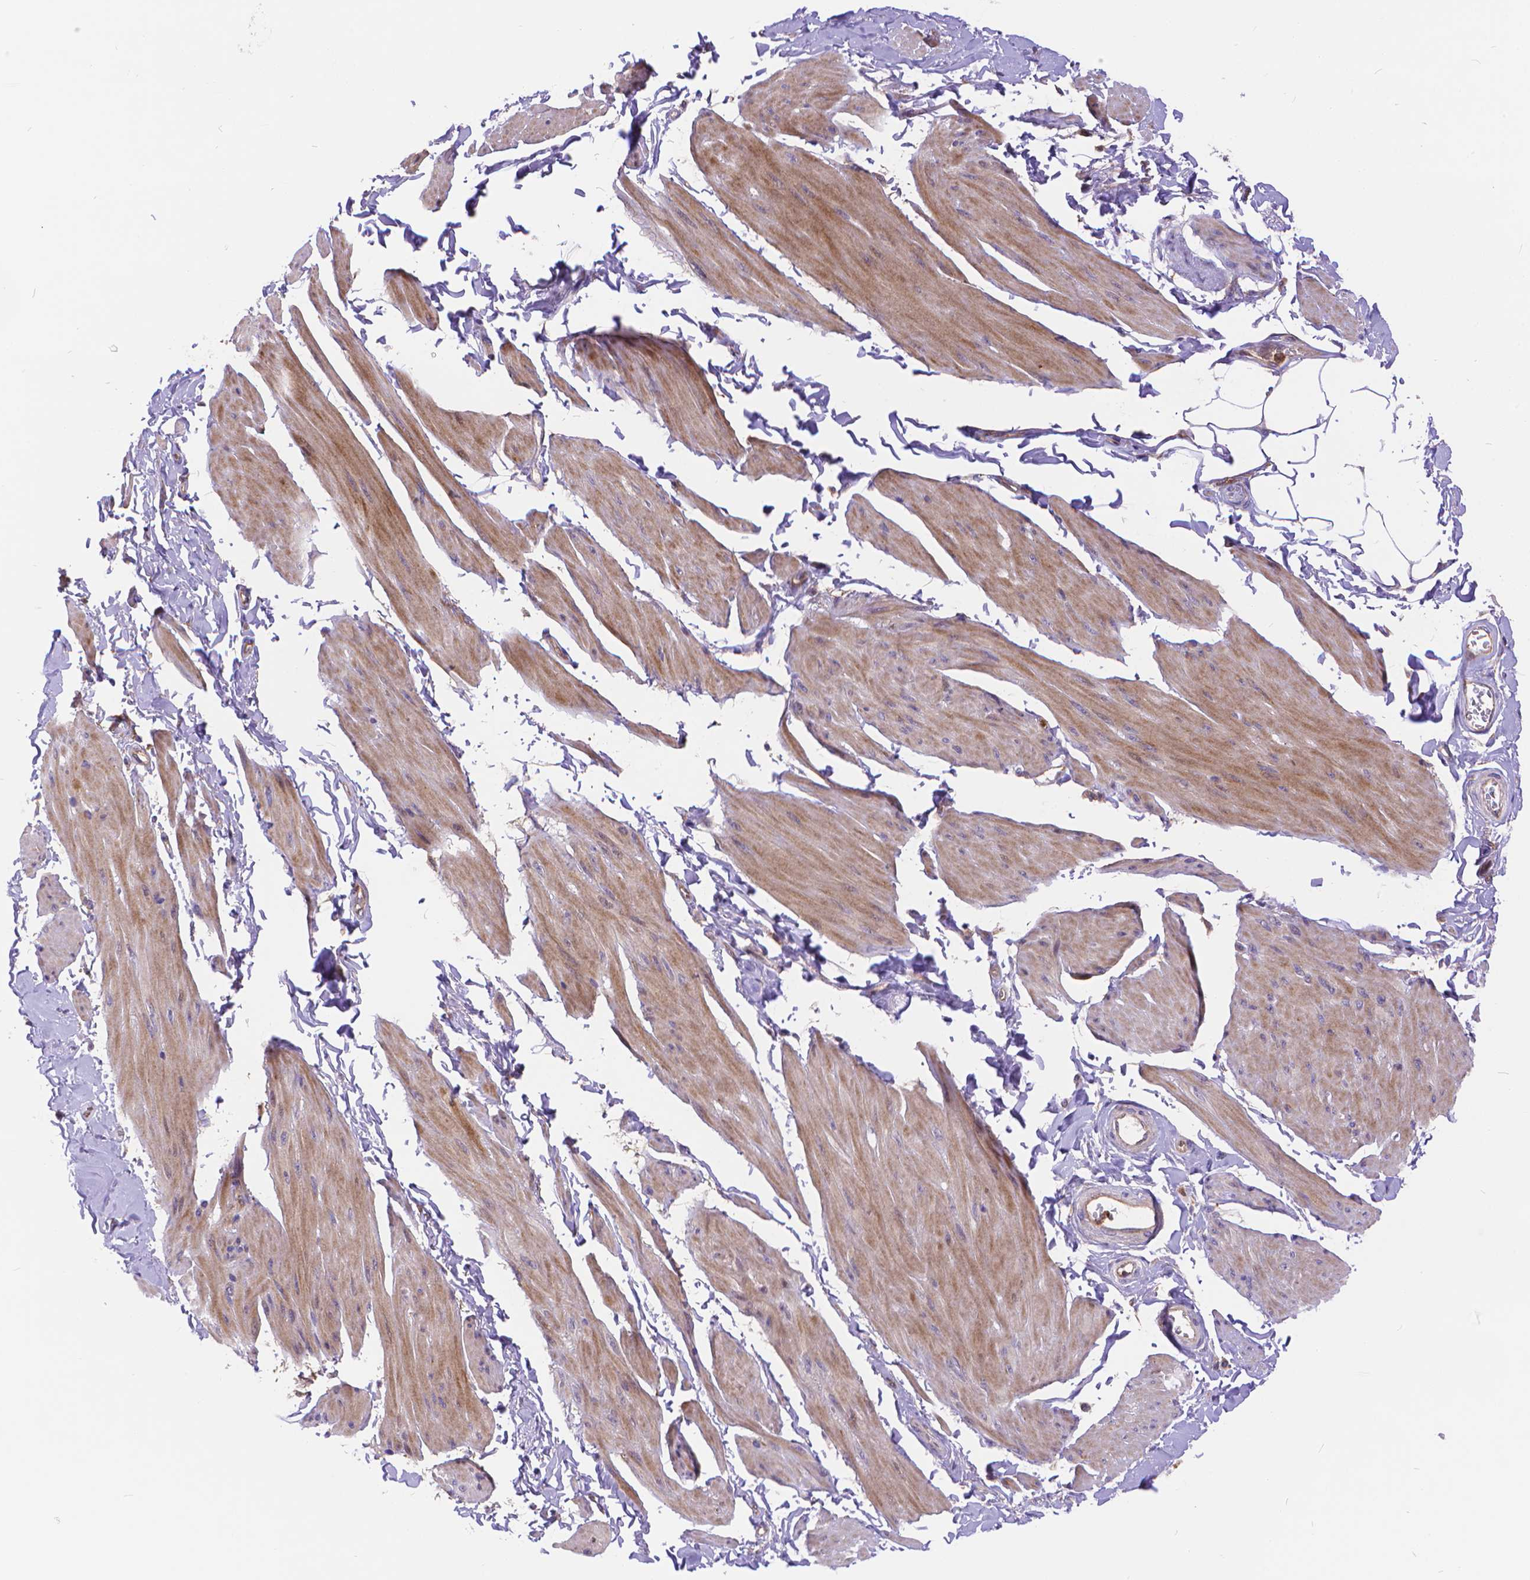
{"staining": {"intensity": "weak", "quantity": ">75%", "location": "cytoplasmic/membranous"}, "tissue": "smooth muscle", "cell_type": "Smooth muscle cells", "image_type": "normal", "snomed": [{"axis": "morphology", "description": "Normal tissue, NOS"}, {"axis": "topography", "description": "Adipose tissue"}, {"axis": "topography", "description": "Smooth muscle"}, {"axis": "topography", "description": "Peripheral nerve tissue"}], "caption": "The photomicrograph shows a brown stain indicating the presence of a protein in the cytoplasmic/membranous of smooth muscle cells in smooth muscle. The staining is performed using DAB brown chromogen to label protein expression. The nuclei are counter-stained blue using hematoxylin.", "gene": "ARAP1", "patient": {"sex": "male", "age": 83}}